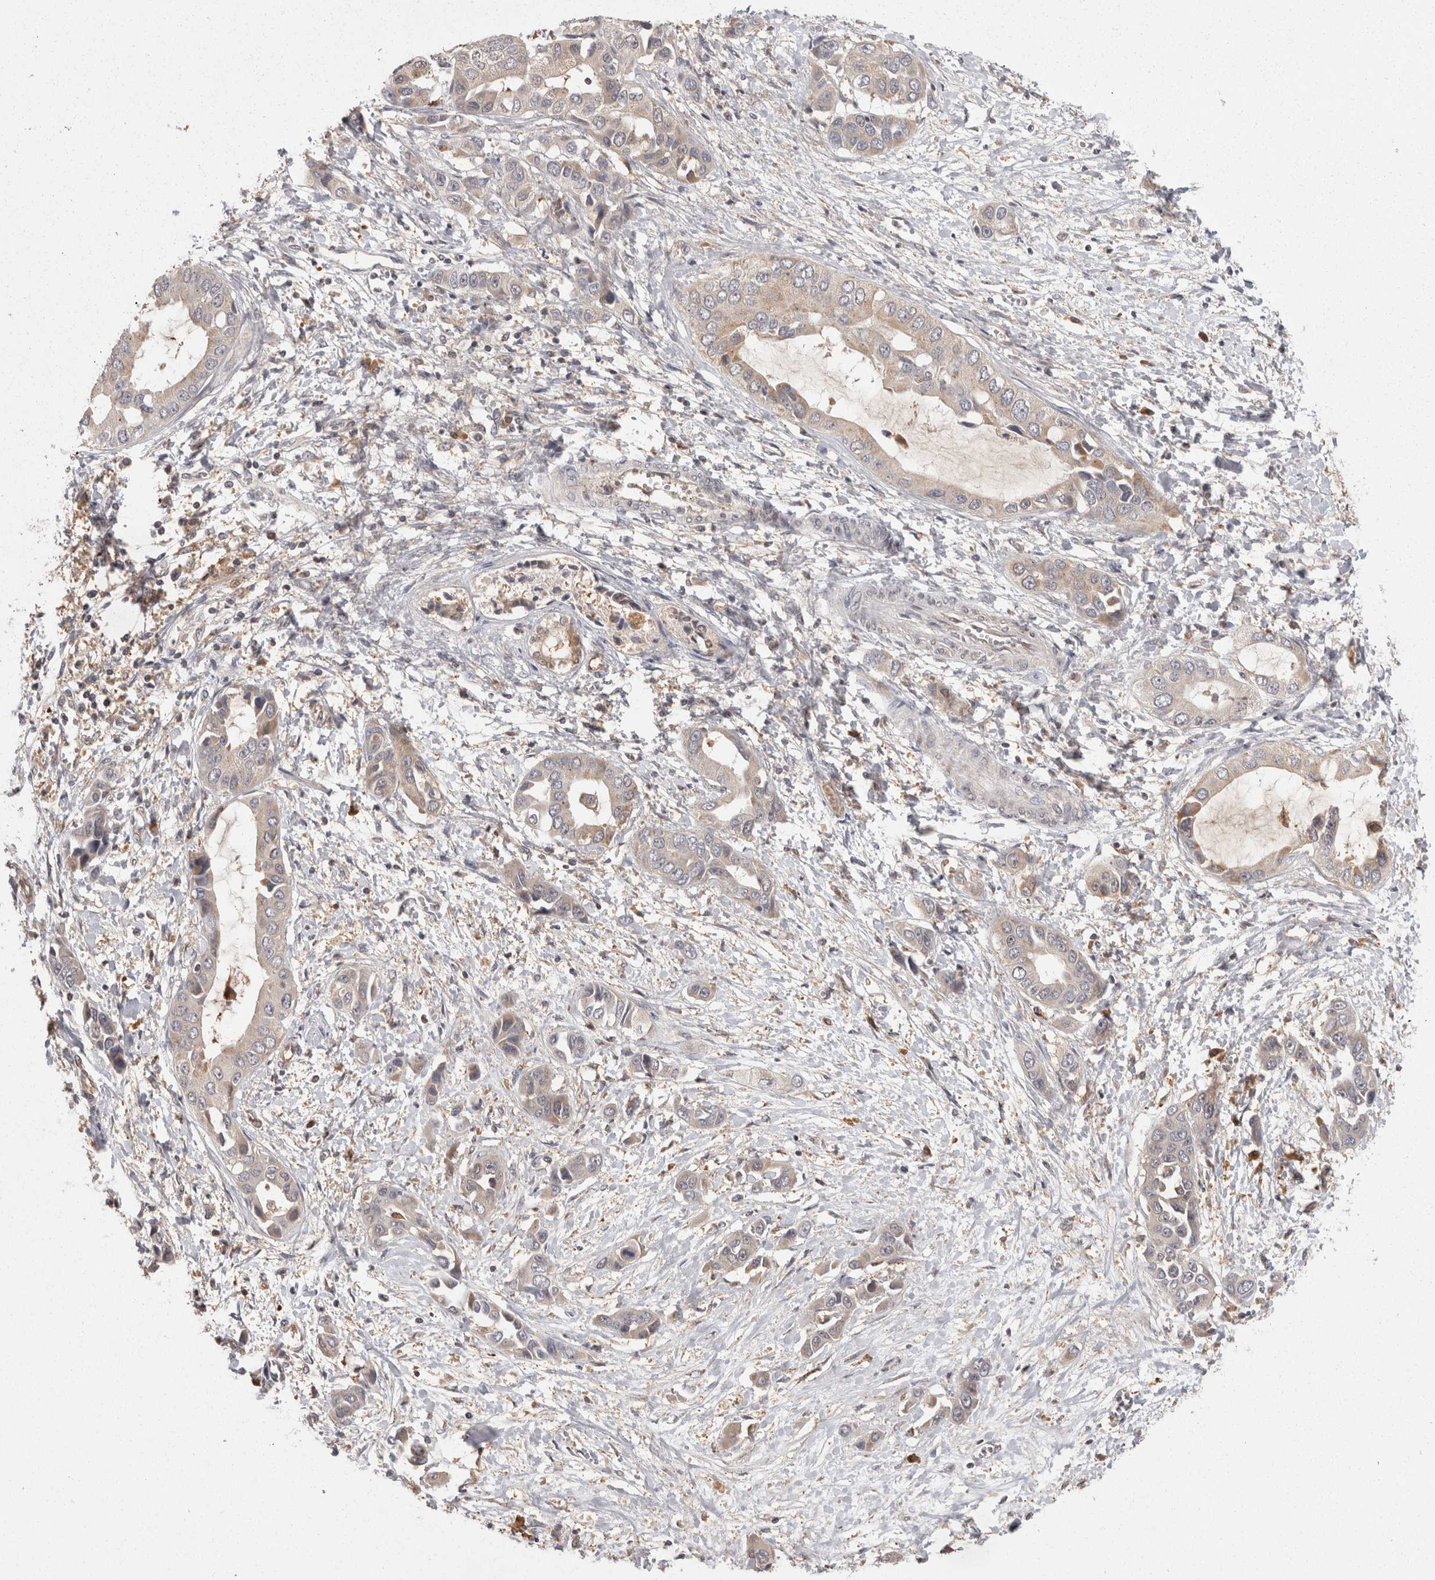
{"staining": {"intensity": "weak", "quantity": "<25%", "location": "cytoplasmic/membranous"}, "tissue": "liver cancer", "cell_type": "Tumor cells", "image_type": "cancer", "snomed": [{"axis": "morphology", "description": "Cholangiocarcinoma"}, {"axis": "topography", "description": "Liver"}], "caption": "Protein analysis of cholangiocarcinoma (liver) shows no significant staining in tumor cells.", "gene": "ACAT2", "patient": {"sex": "female", "age": 52}}